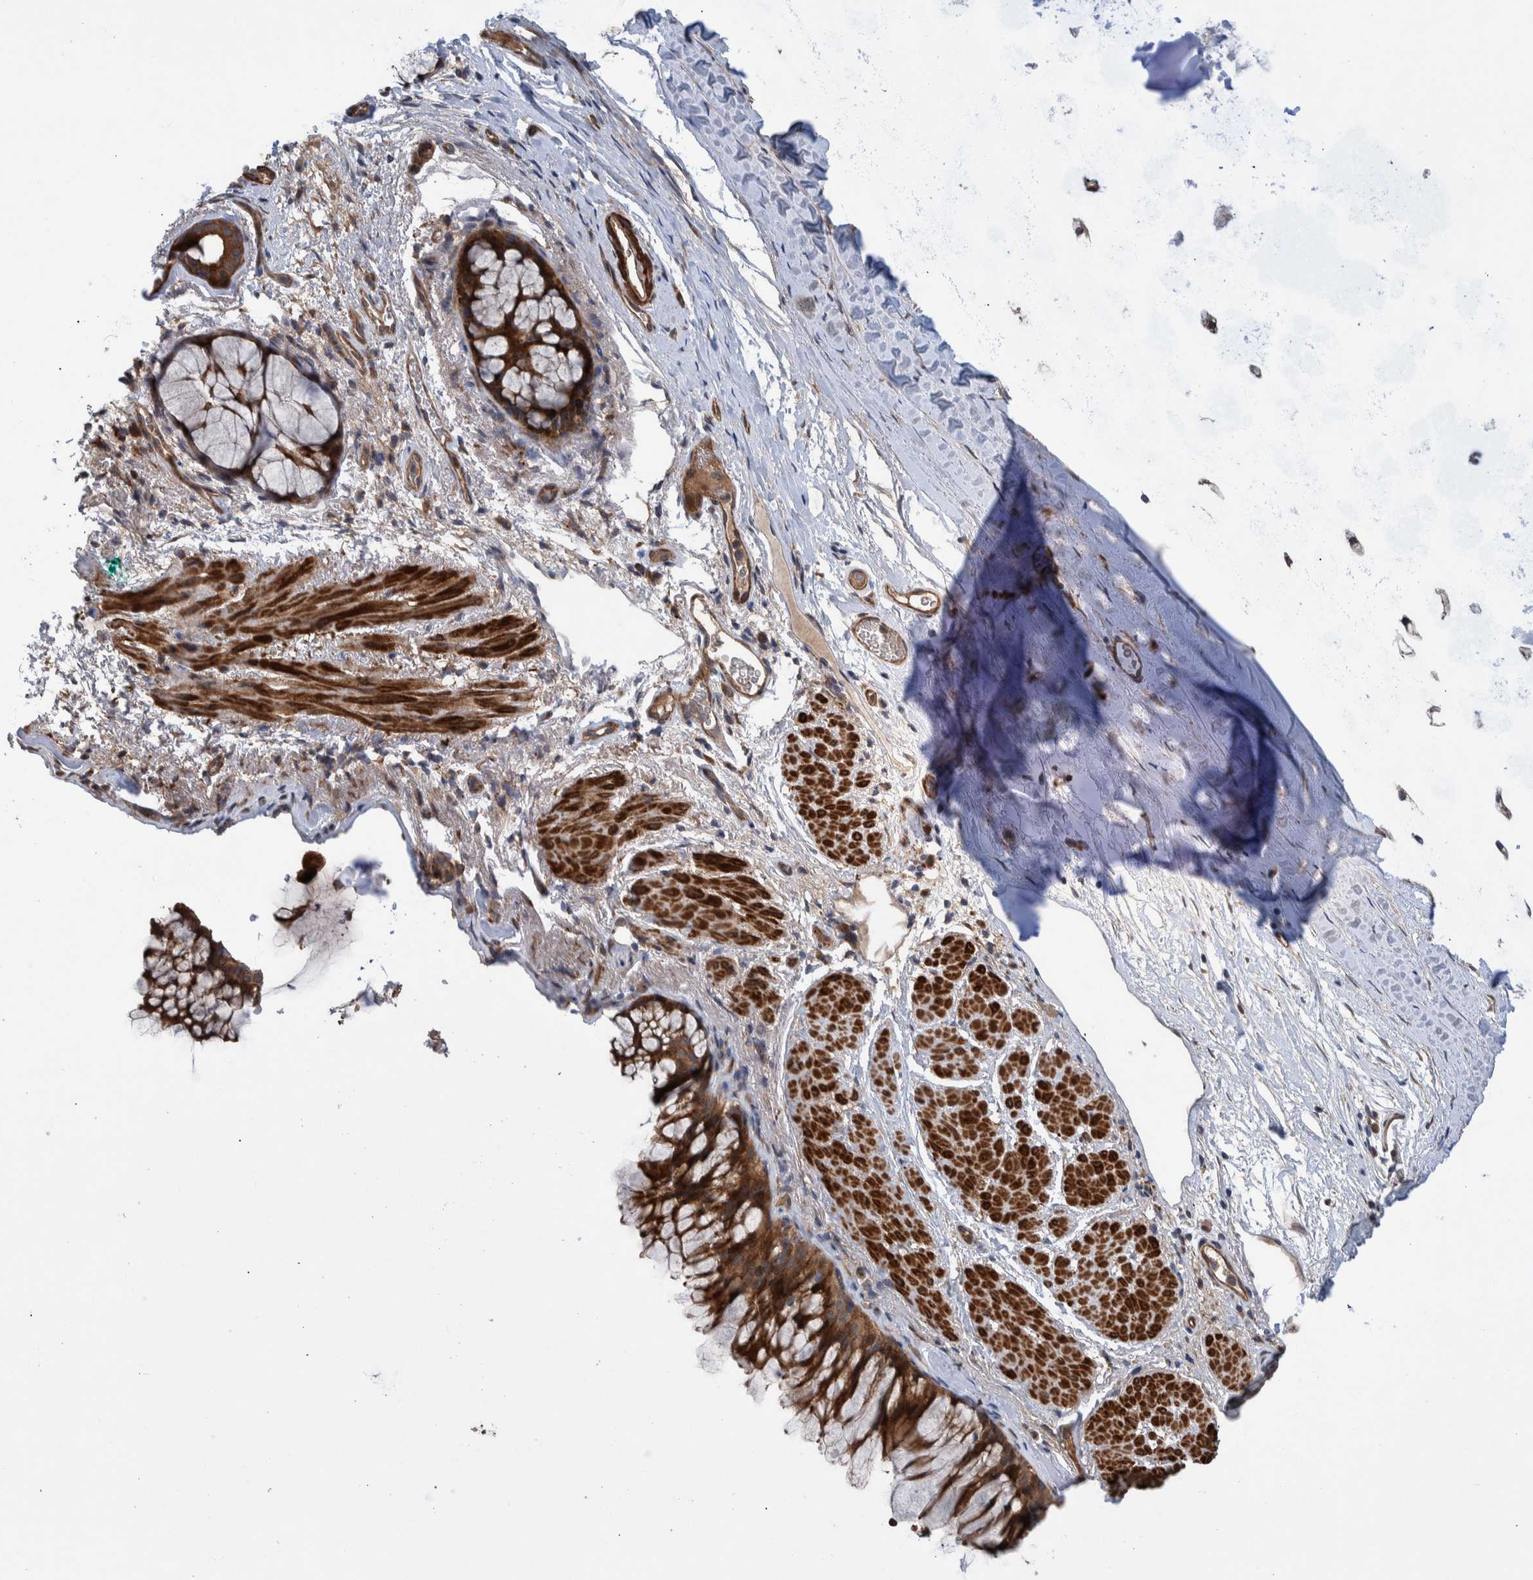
{"staining": {"intensity": "strong", "quantity": ">75%", "location": "cytoplasmic/membranous"}, "tissue": "bronchus", "cell_type": "Respiratory epithelial cells", "image_type": "normal", "snomed": [{"axis": "morphology", "description": "Normal tissue, NOS"}, {"axis": "topography", "description": "Cartilage tissue"}, {"axis": "topography", "description": "Bronchus"}], "caption": "Immunohistochemical staining of unremarkable human bronchus displays strong cytoplasmic/membranous protein staining in approximately >75% of respiratory epithelial cells.", "gene": "B3GNTL1", "patient": {"sex": "female", "age": 53}}